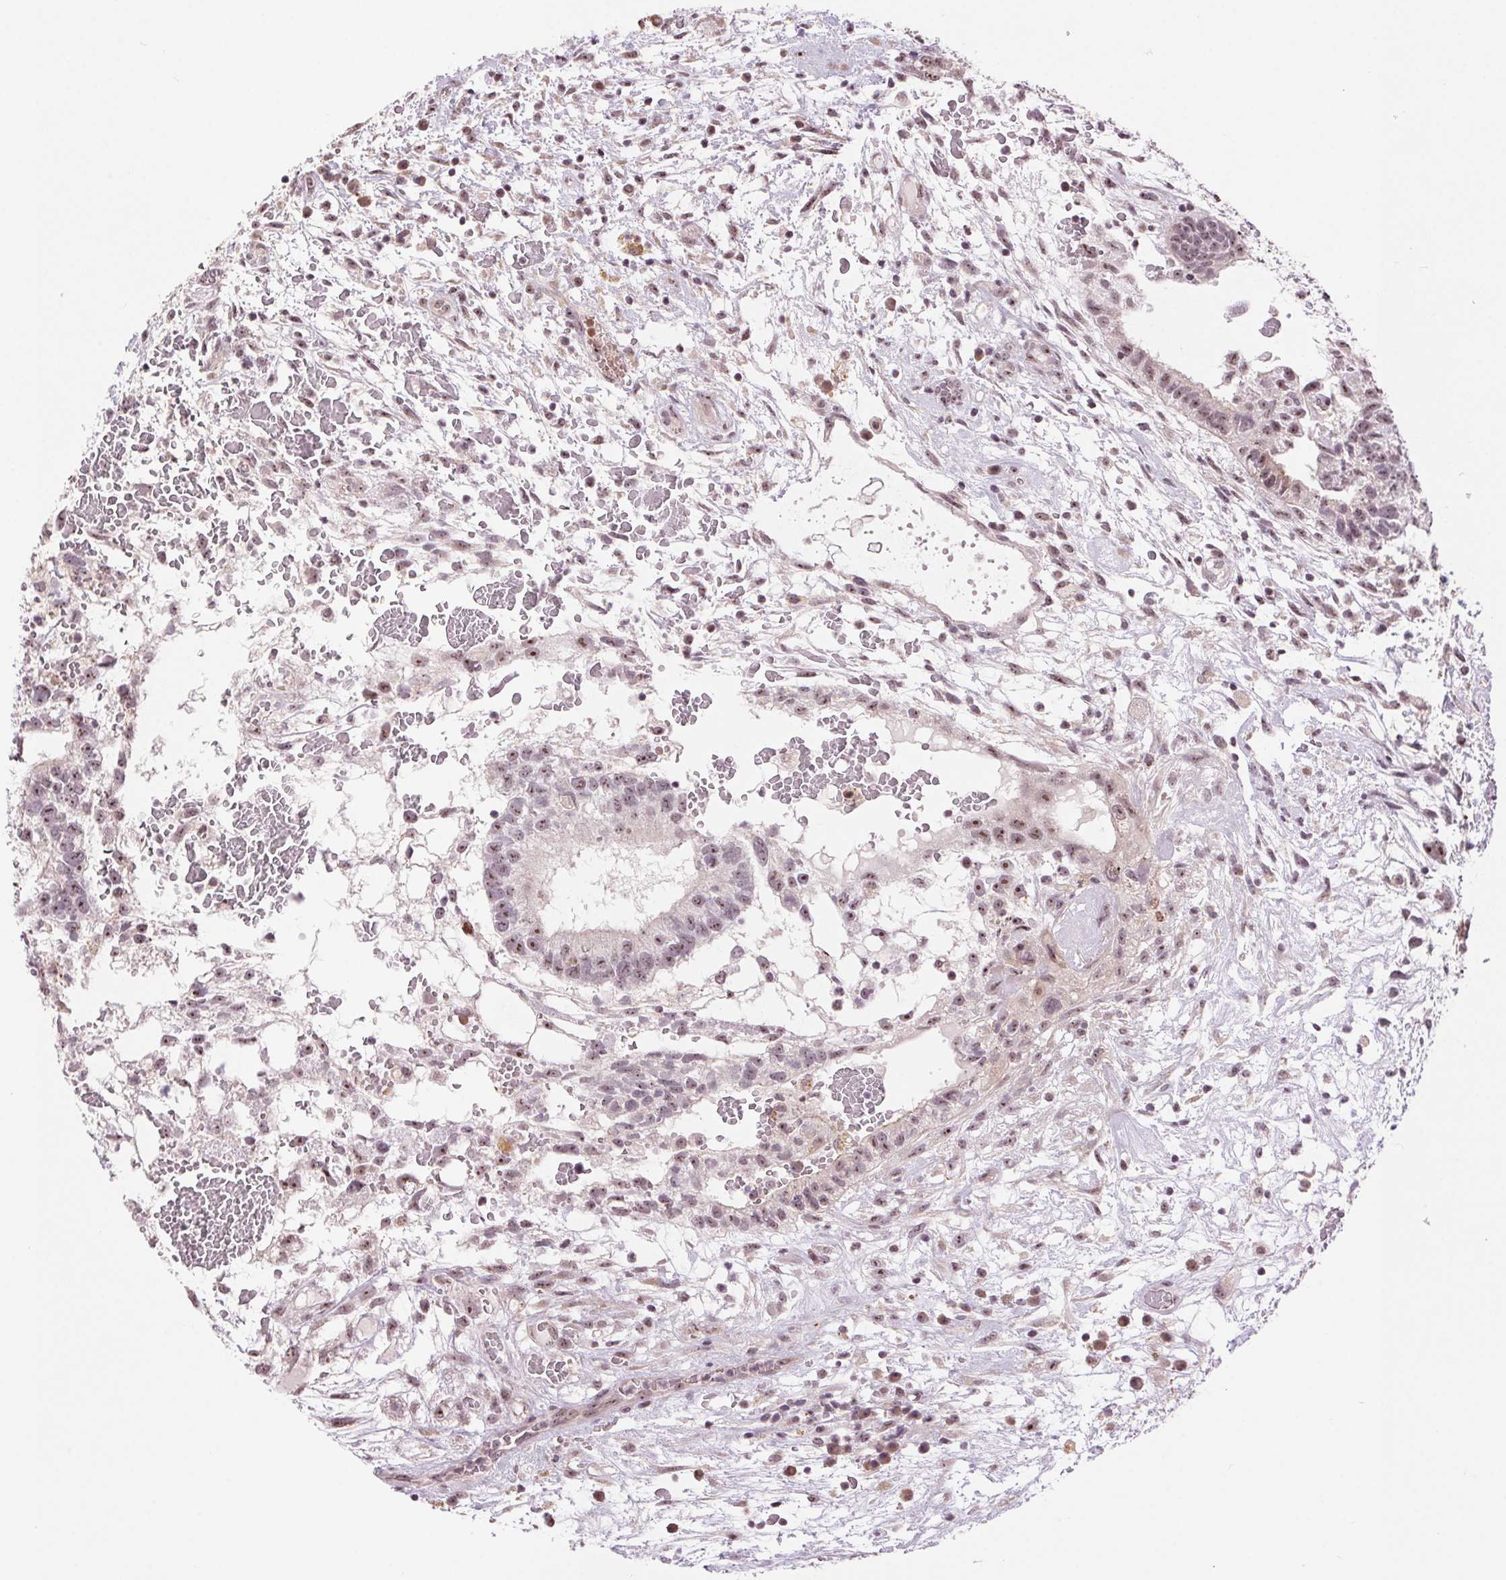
{"staining": {"intensity": "weak", "quantity": "25%-75%", "location": "nuclear"}, "tissue": "testis cancer", "cell_type": "Tumor cells", "image_type": "cancer", "snomed": [{"axis": "morphology", "description": "Normal tissue, NOS"}, {"axis": "morphology", "description": "Carcinoma, Embryonal, NOS"}, {"axis": "topography", "description": "Testis"}], "caption": "A low amount of weak nuclear expression is appreciated in approximately 25%-75% of tumor cells in embryonal carcinoma (testis) tissue.", "gene": "CHMP4B", "patient": {"sex": "male", "age": 32}}